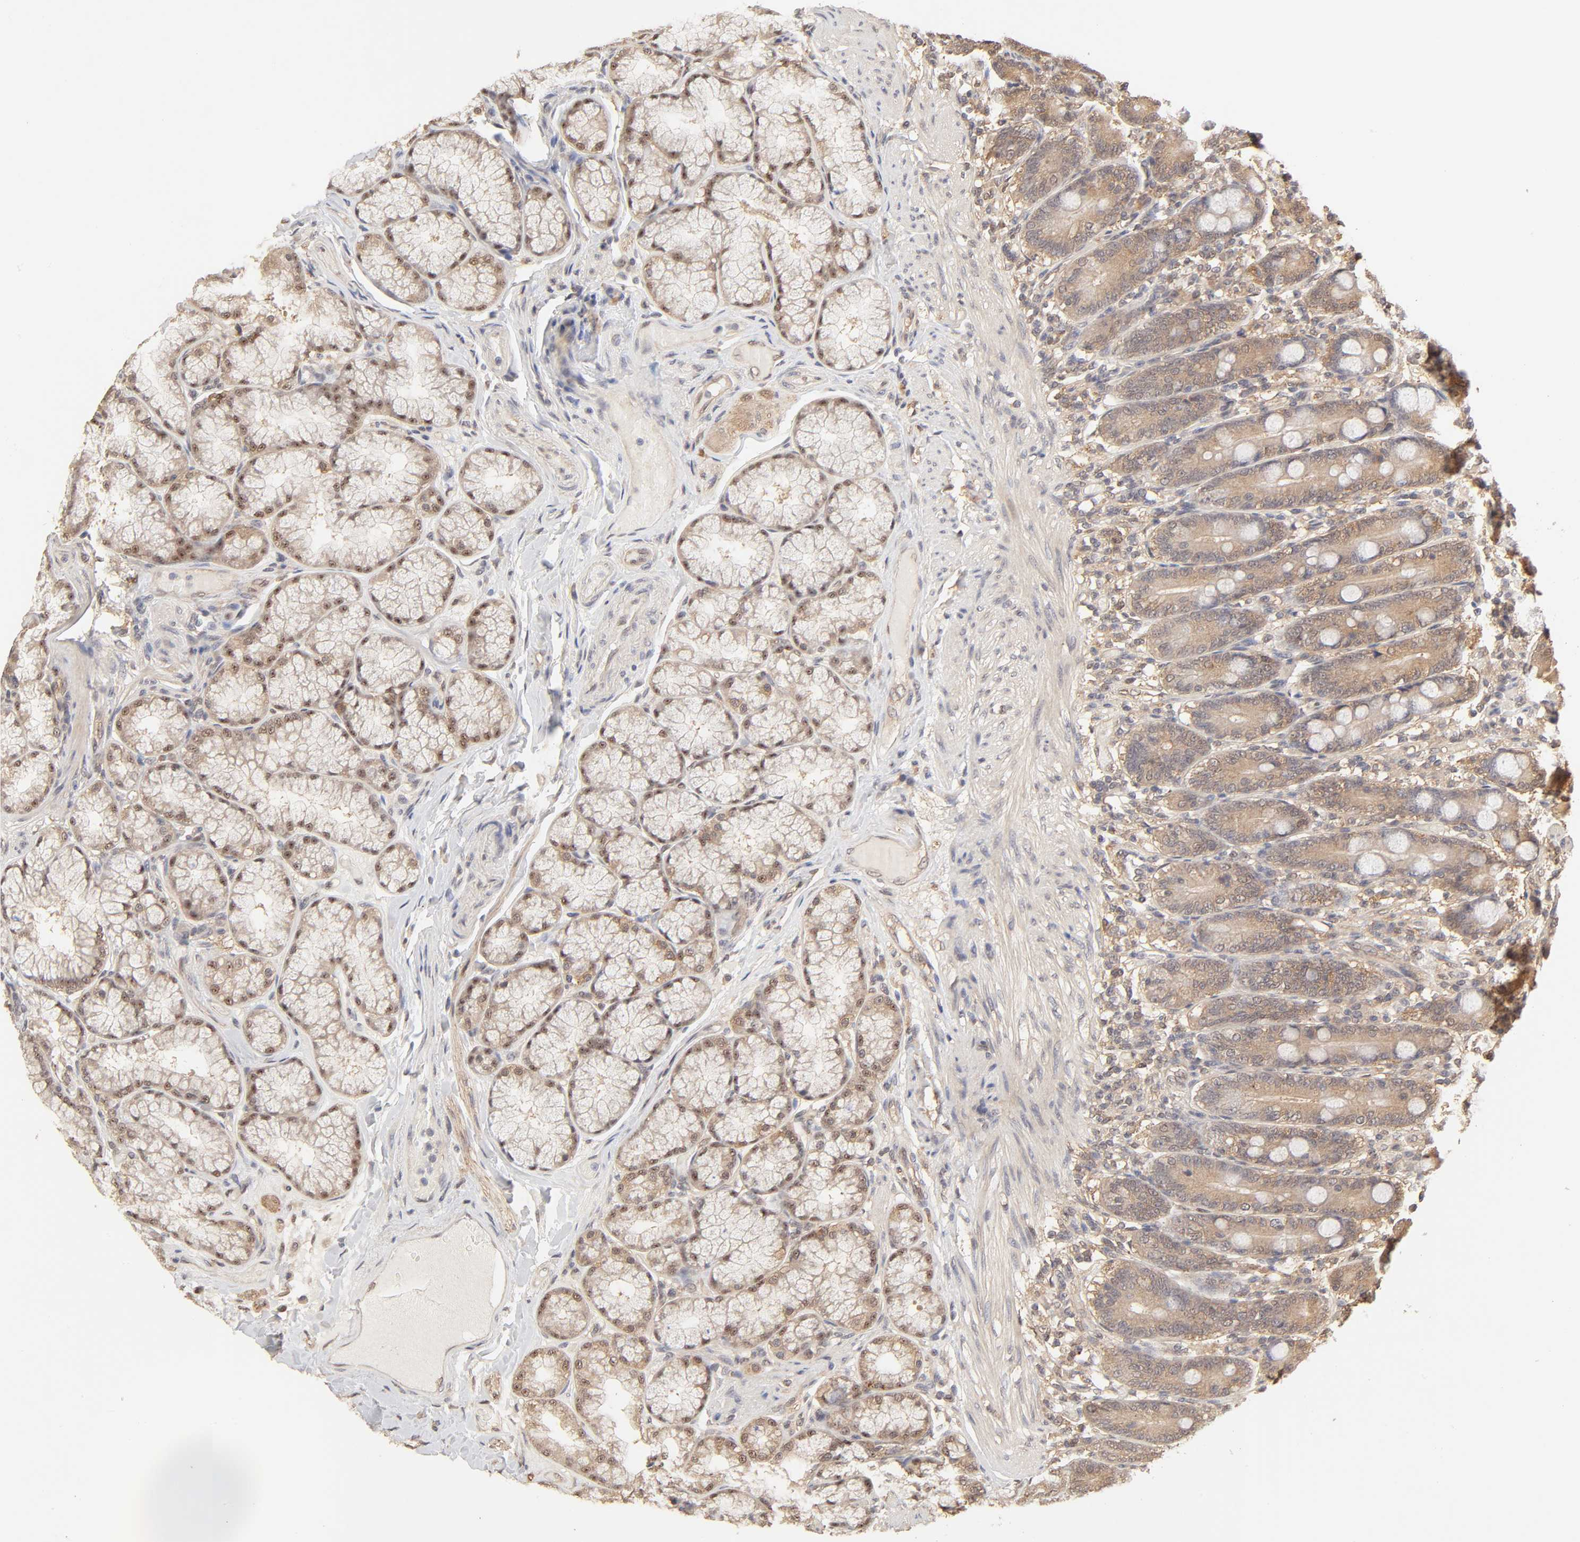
{"staining": {"intensity": "moderate", "quantity": ">75%", "location": "cytoplasmic/membranous"}, "tissue": "duodenum", "cell_type": "Glandular cells", "image_type": "normal", "snomed": [{"axis": "morphology", "description": "Normal tissue, NOS"}, {"axis": "topography", "description": "Duodenum"}], "caption": "Moderate cytoplasmic/membranous positivity is seen in about >75% of glandular cells in benign duodenum. Nuclei are stained in blue.", "gene": "MAPK1", "patient": {"sex": "female", "age": 64}}